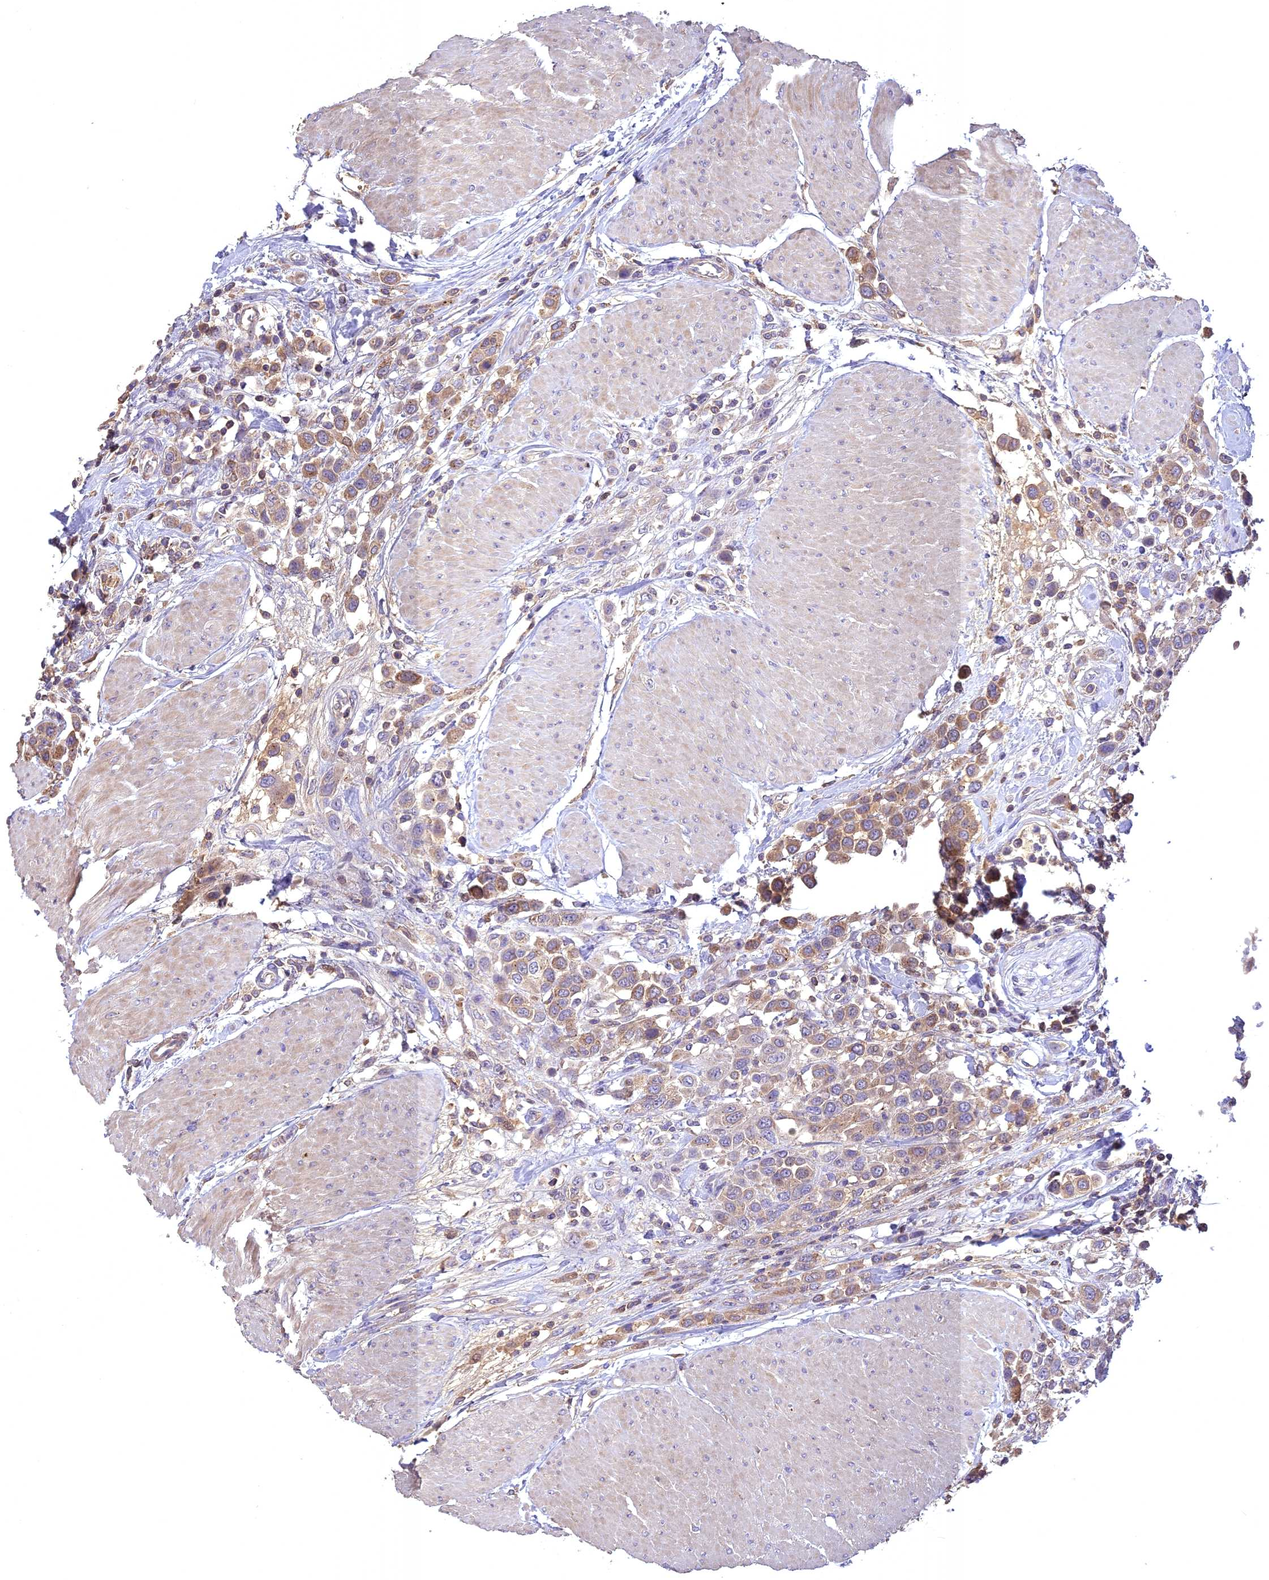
{"staining": {"intensity": "moderate", "quantity": "<25%", "location": "cytoplasmic/membranous"}, "tissue": "urothelial cancer", "cell_type": "Tumor cells", "image_type": "cancer", "snomed": [{"axis": "morphology", "description": "Urothelial carcinoma, High grade"}, {"axis": "topography", "description": "Urinary bladder"}], "caption": "Immunohistochemistry (IHC) of human urothelial carcinoma (high-grade) displays low levels of moderate cytoplasmic/membranous staining in approximately <25% of tumor cells.", "gene": "NUDT8", "patient": {"sex": "male", "age": 50}}